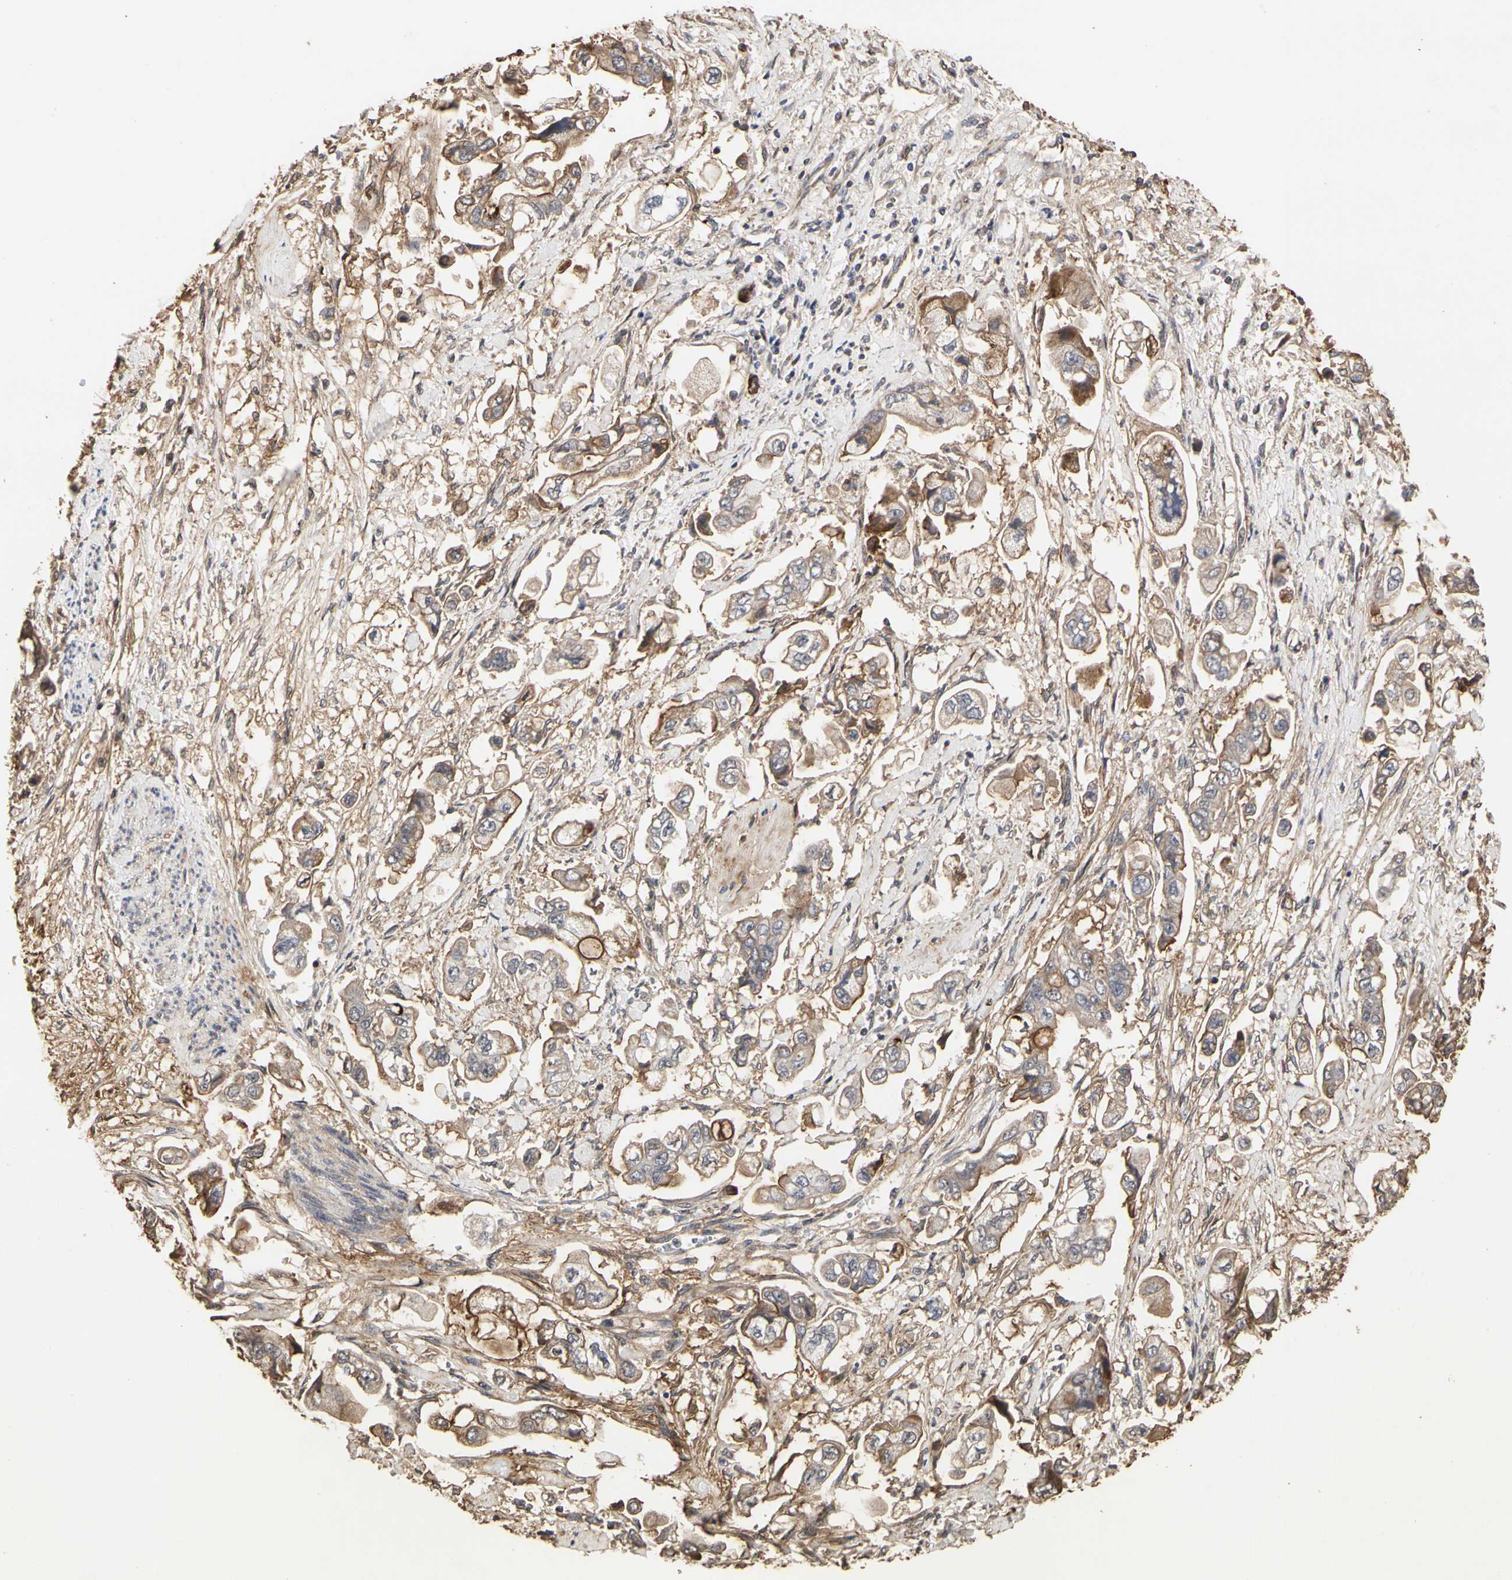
{"staining": {"intensity": "moderate", "quantity": ">75%", "location": "cytoplasmic/membranous"}, "tissue": "stomach cancer", "cell_type": "Tumor cells", "image_type": "cancer", "snomed": [{"axis": "morphology", "description": "Adenocarcinoma, NOS"}, {"axis": "topography", "description": "Stomach"}], "caption": "Moderate cytoplasmic/membranous staining is present in about >75% of tumor cells in stomach cancer (adenocarcinoma).", "gene": "TAOK1", "patient": {"sex": "male", "age": 62}}